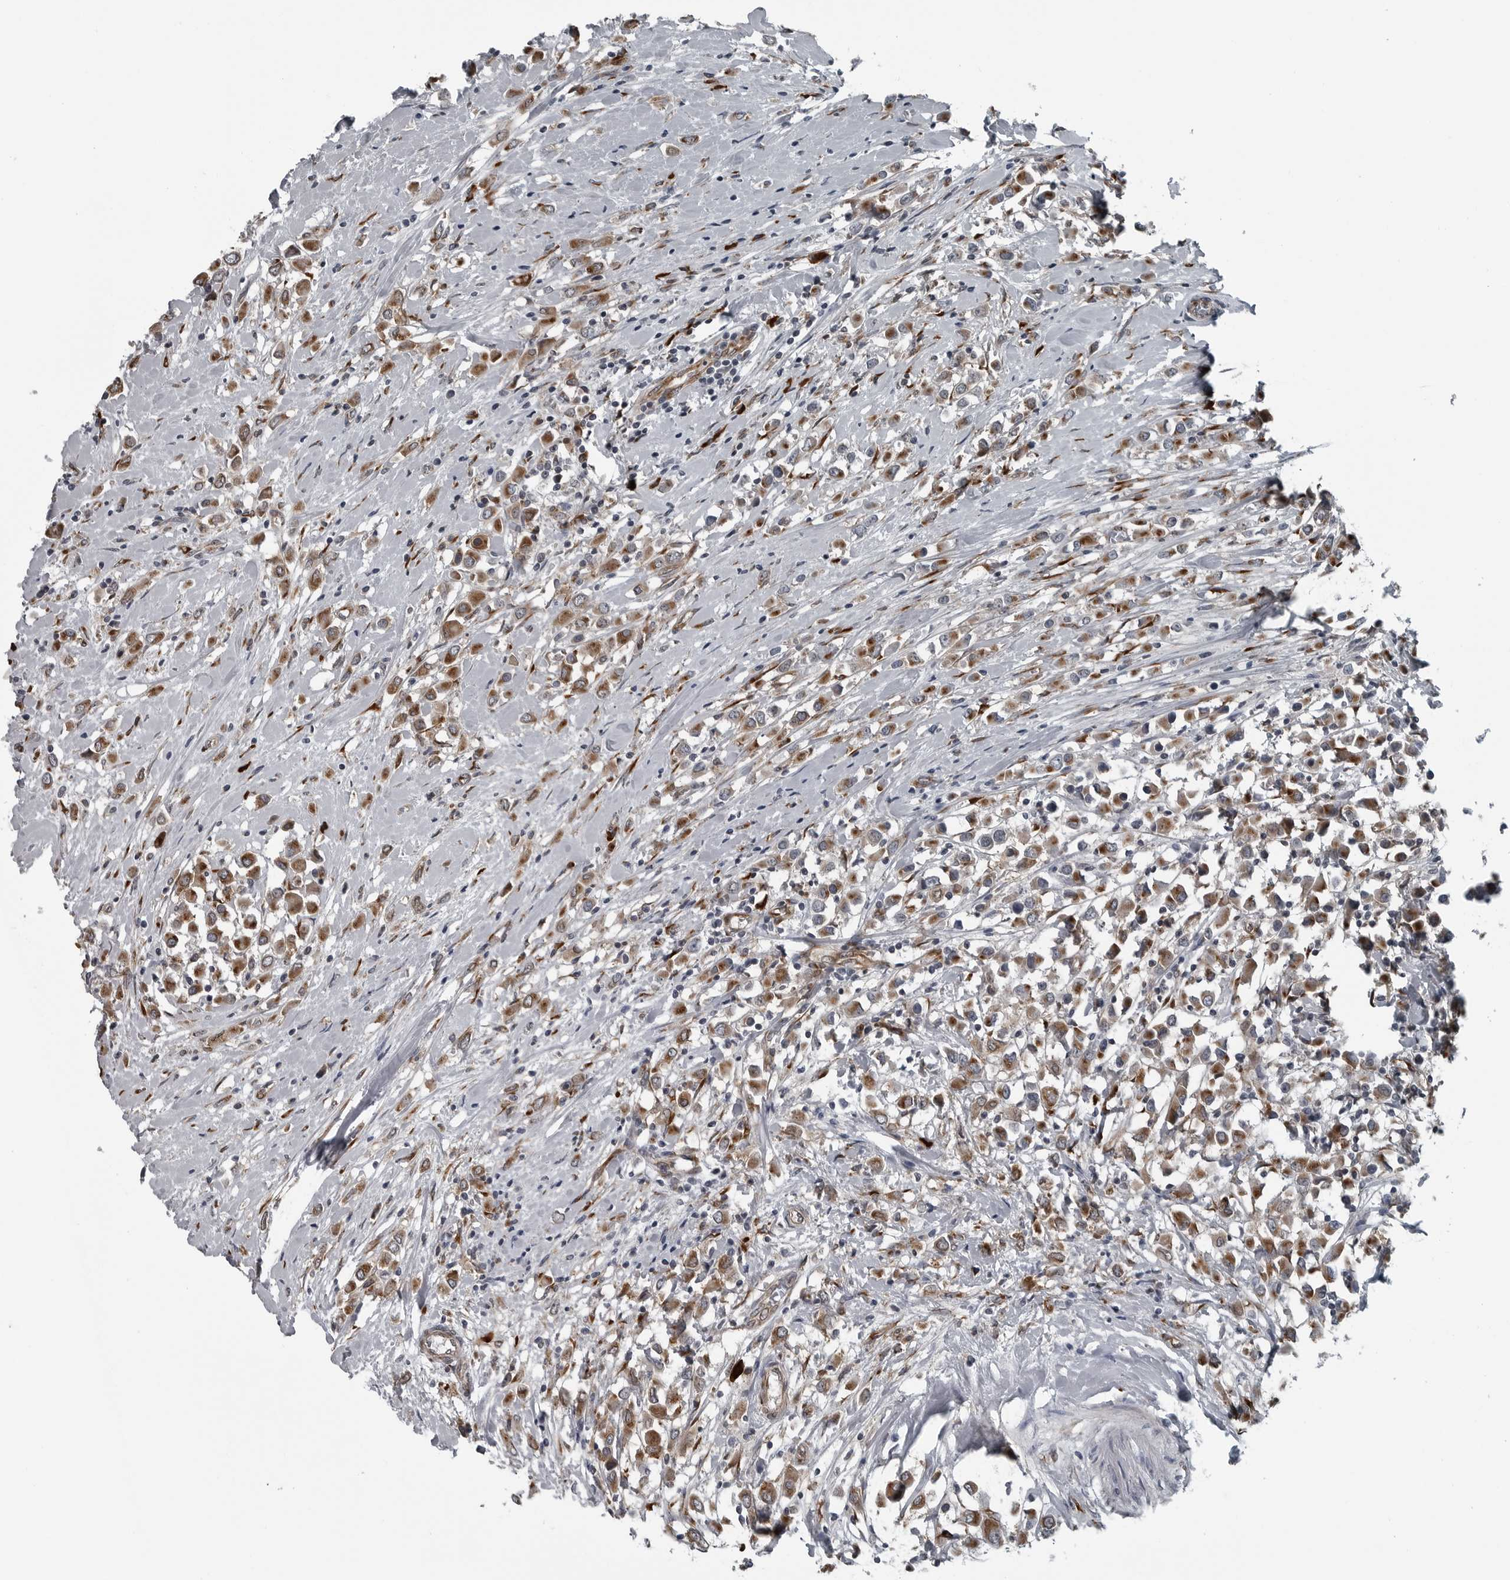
{"staining": {"intensity": "moderate", "quantity": ">75%", "location": "cytoplasmic/membranous"}, "tissue": "breast cancer", "cell_type": "Tumor cells", "image_type": "cancer", "snomed": [{"axis": "morphology", "description": "Duct carcinoma"}, {"axis": "topography", "description": "Breast"}], "caption": "Invasive ductal carcinoma (breast) stained with a protein marker displays moderate staining in tumor cells.", "gene": "CEP85", "patient": {"sex": "female", "age": 61}}